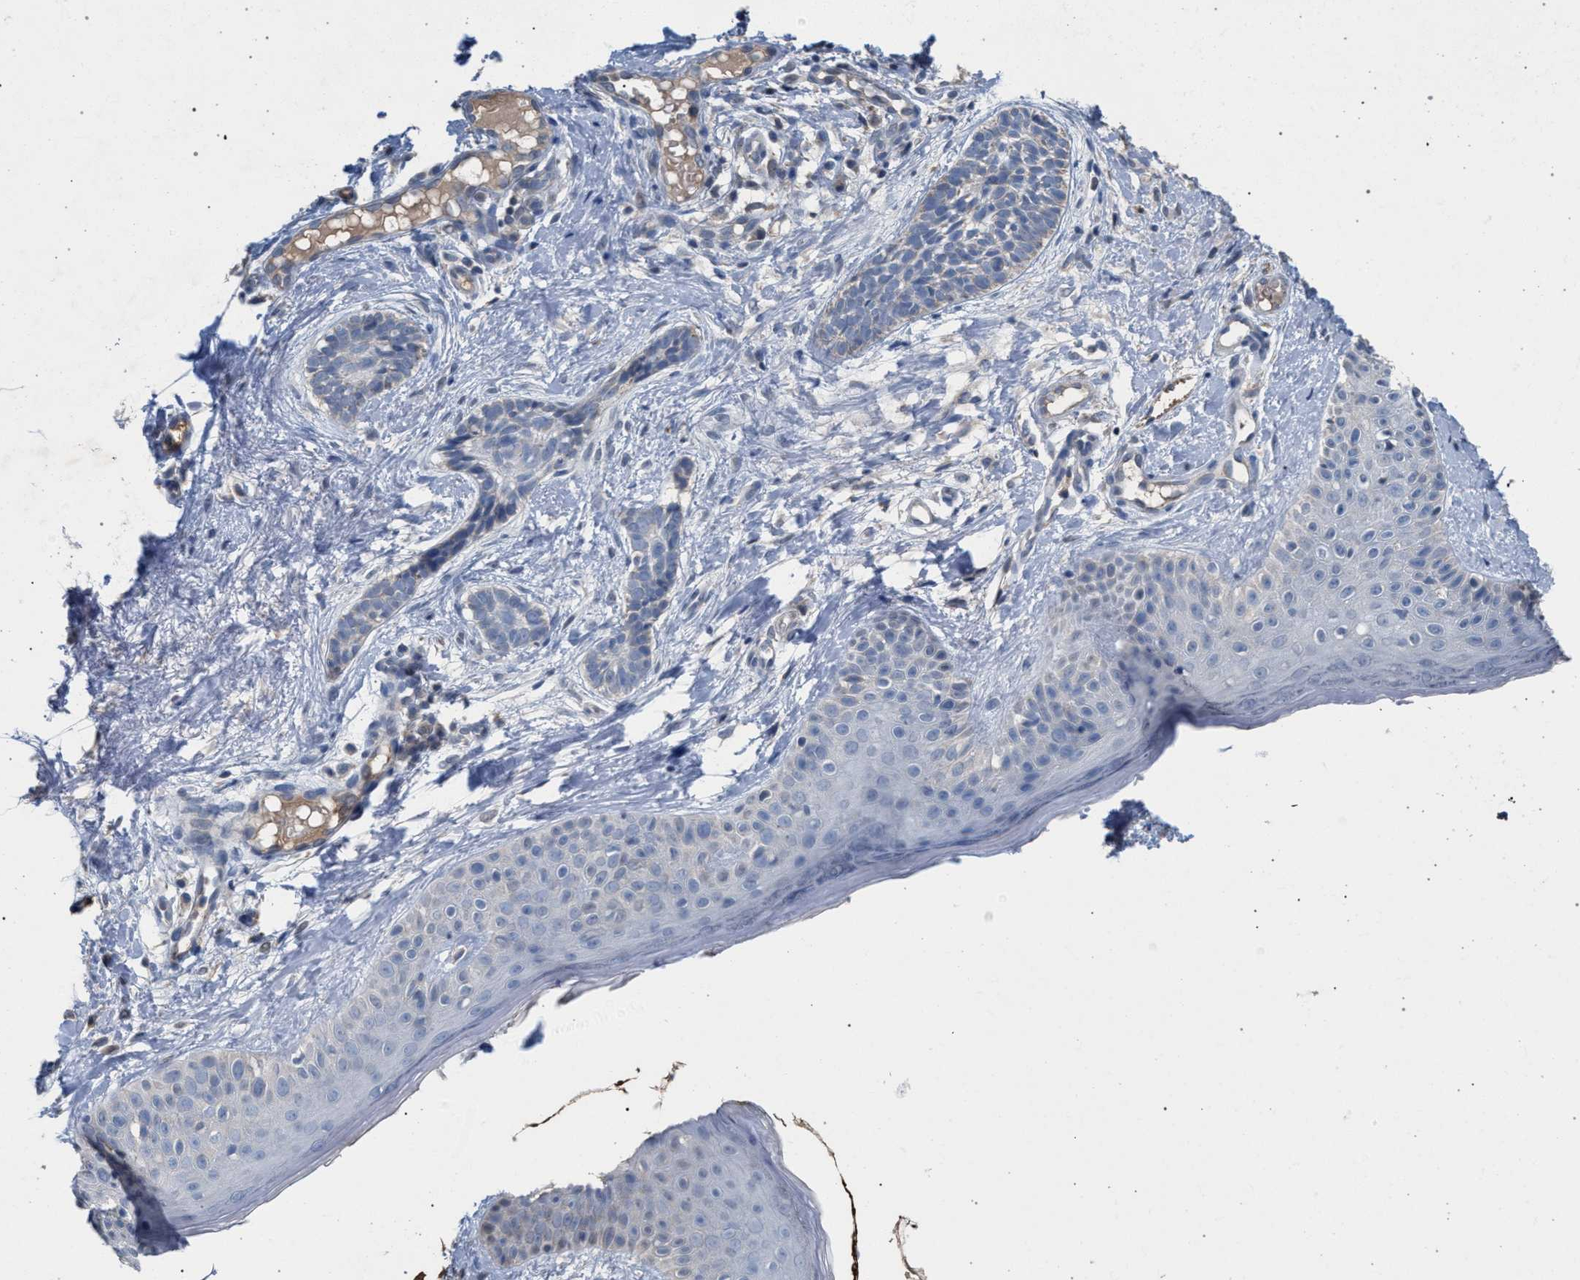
{"staining": {"intensity": "weak", "quantity": "<25%", "location": "cytoplasmic/membranous"}, "tissue": "skin cancer", "cell_type": "Tumor cells", "image_type": "cancer", "snomed": [{"axis": "morphology", "description": "Normal tissue, NOS"}, {"axis": "morphology", "description": "Basal cell carcinoma"}, {"axis": "topography", "description": "Skin"}], "caption": "Tumor cells show no significant expression in skin cancer. Nuclei are stained in blue.", "gene": "TECPR1", "patient": {"sex": "male", "age": 63}}